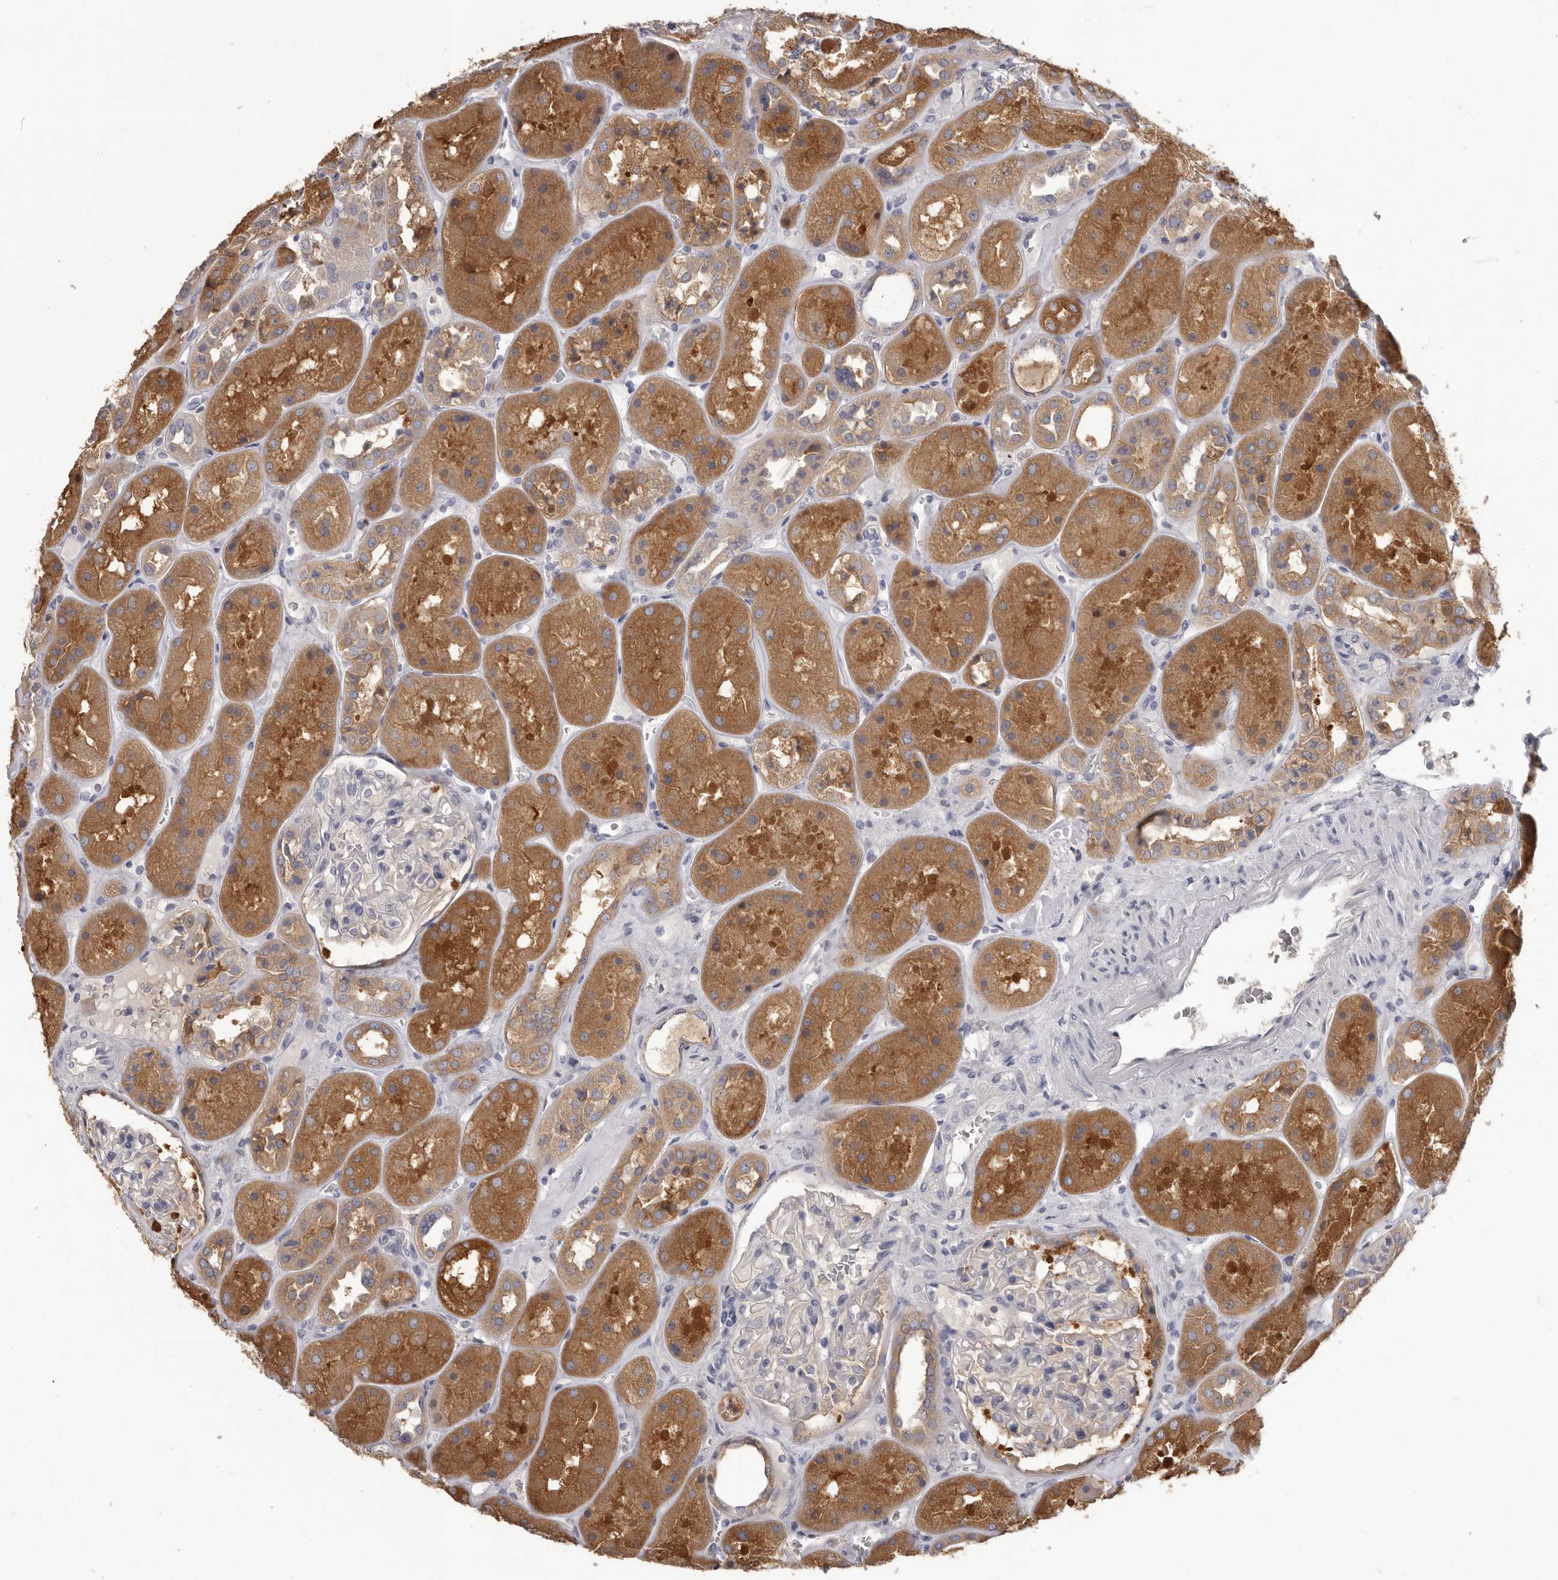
{"staining": {"intensity": "negative", "quantity": "none", "location": "none"}, "tissue": "kidney", "cell_type": "Cells in glomeruli", "image_type": "normal", "snomed": [{"axis": "morphology", "description": "Normal tissue, NOS"}, {"axis": "topography", "description": "Kidney"}], "caption": "High power microscopy micrograph of an immunohistochemistry (IHC) histopathology image of normal kidney, revealing no significant expression in cells in glomeruli. (DAB (3,3'-diaminobenzidine) IHC with hematoxylin counter stain).", "gene": "APEH", "patient": {"sex": "male", "age": 70}}